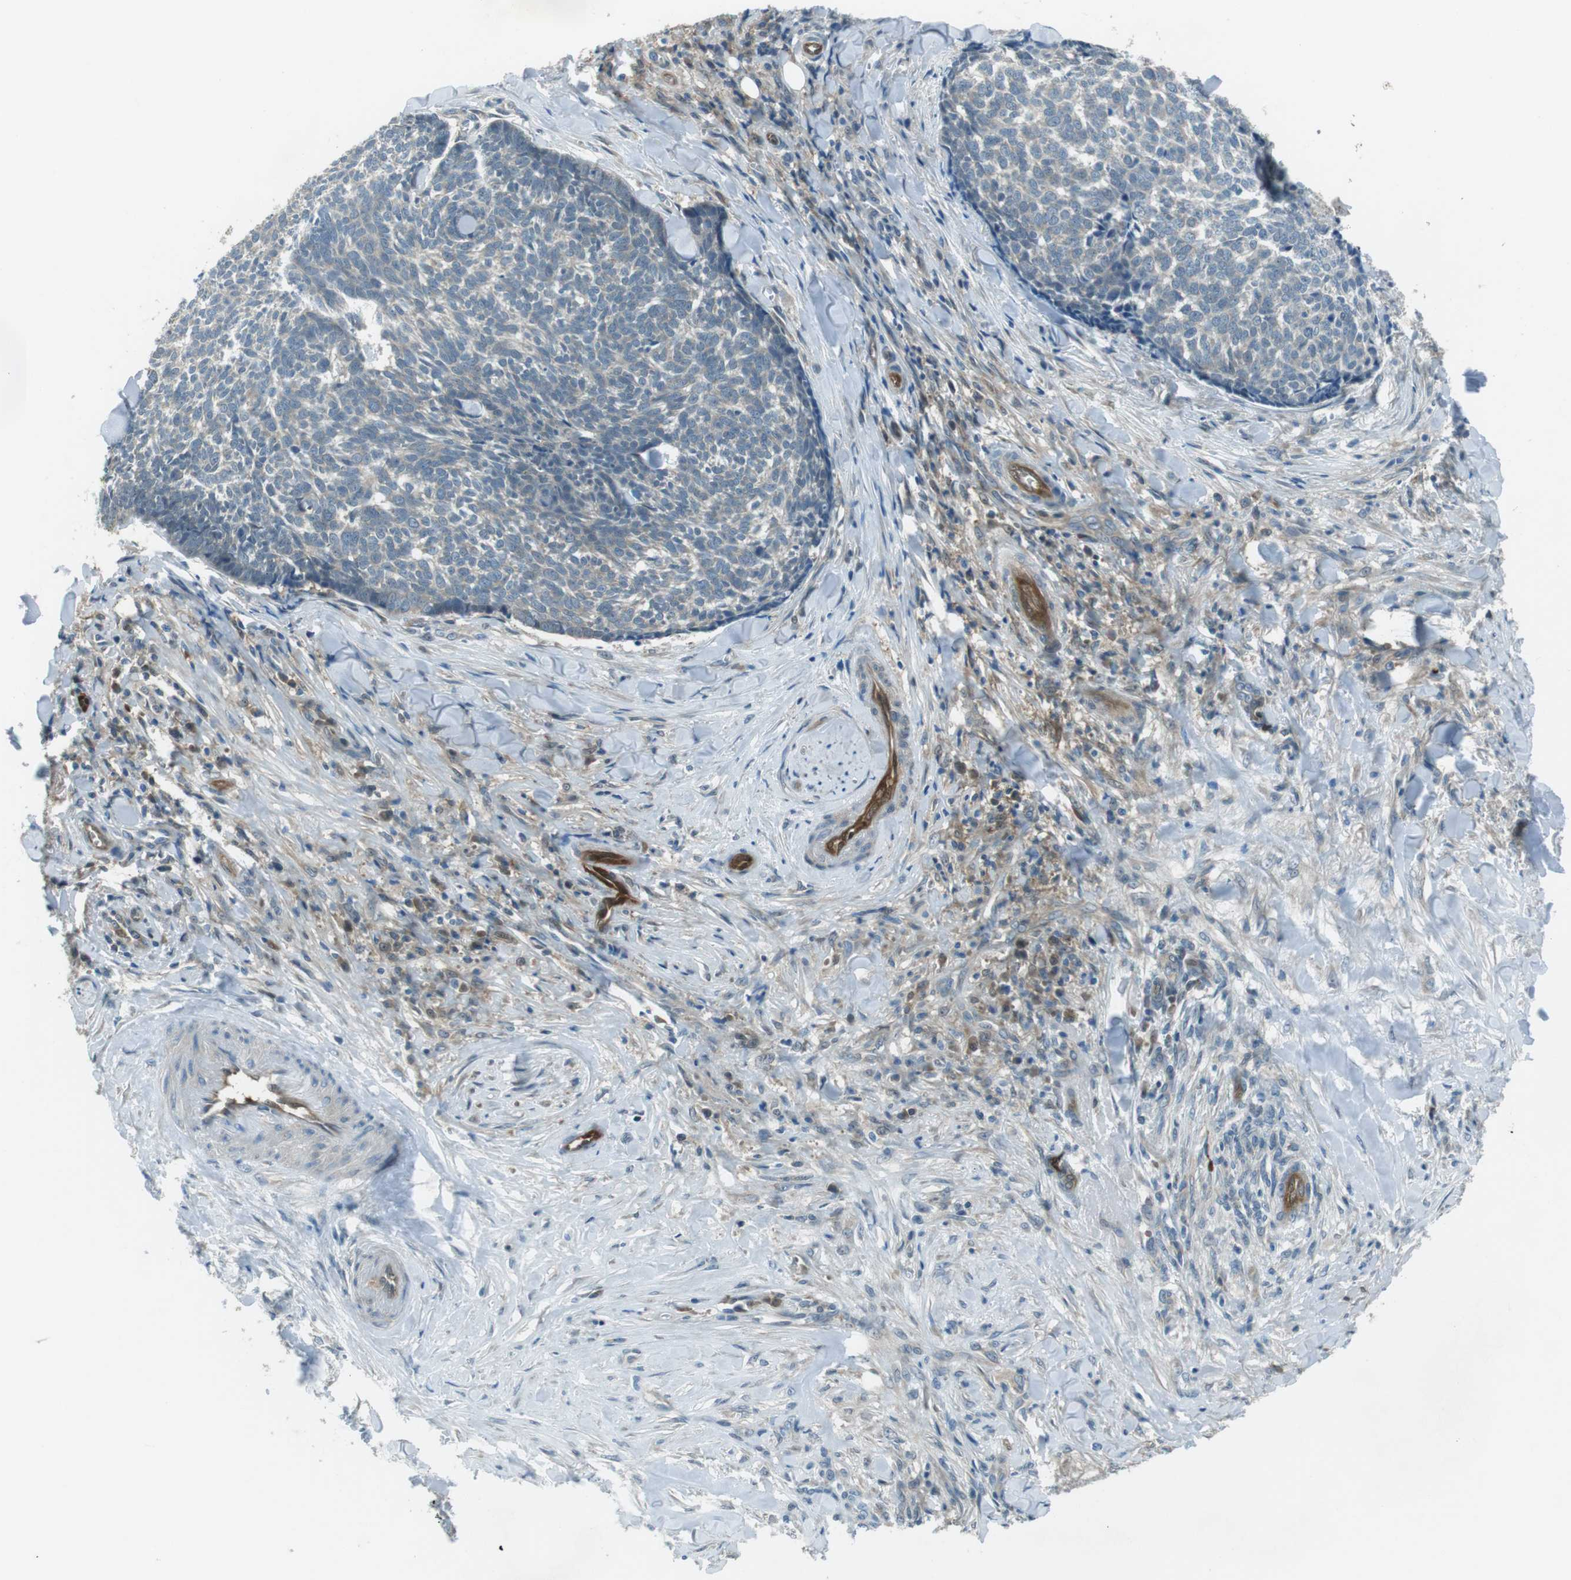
{"staining": {"intensity": "negative", "quantity": "none", "location": "none"}, "tissue": "skin cancer", "cell_type": "Tumor cells", "image_type": "cancer", "snomed": [{"axis": "morphology", "description": "Basal cell carcinoma"}, {"axis": "topography", "description": "Skin"}], "caption": "The histopathology image reveals no significant expression in tumor cells of basal cell carcinoma (skin).", "gene": "MFAP3", "patient": {"sex": "male", "age": 84}}